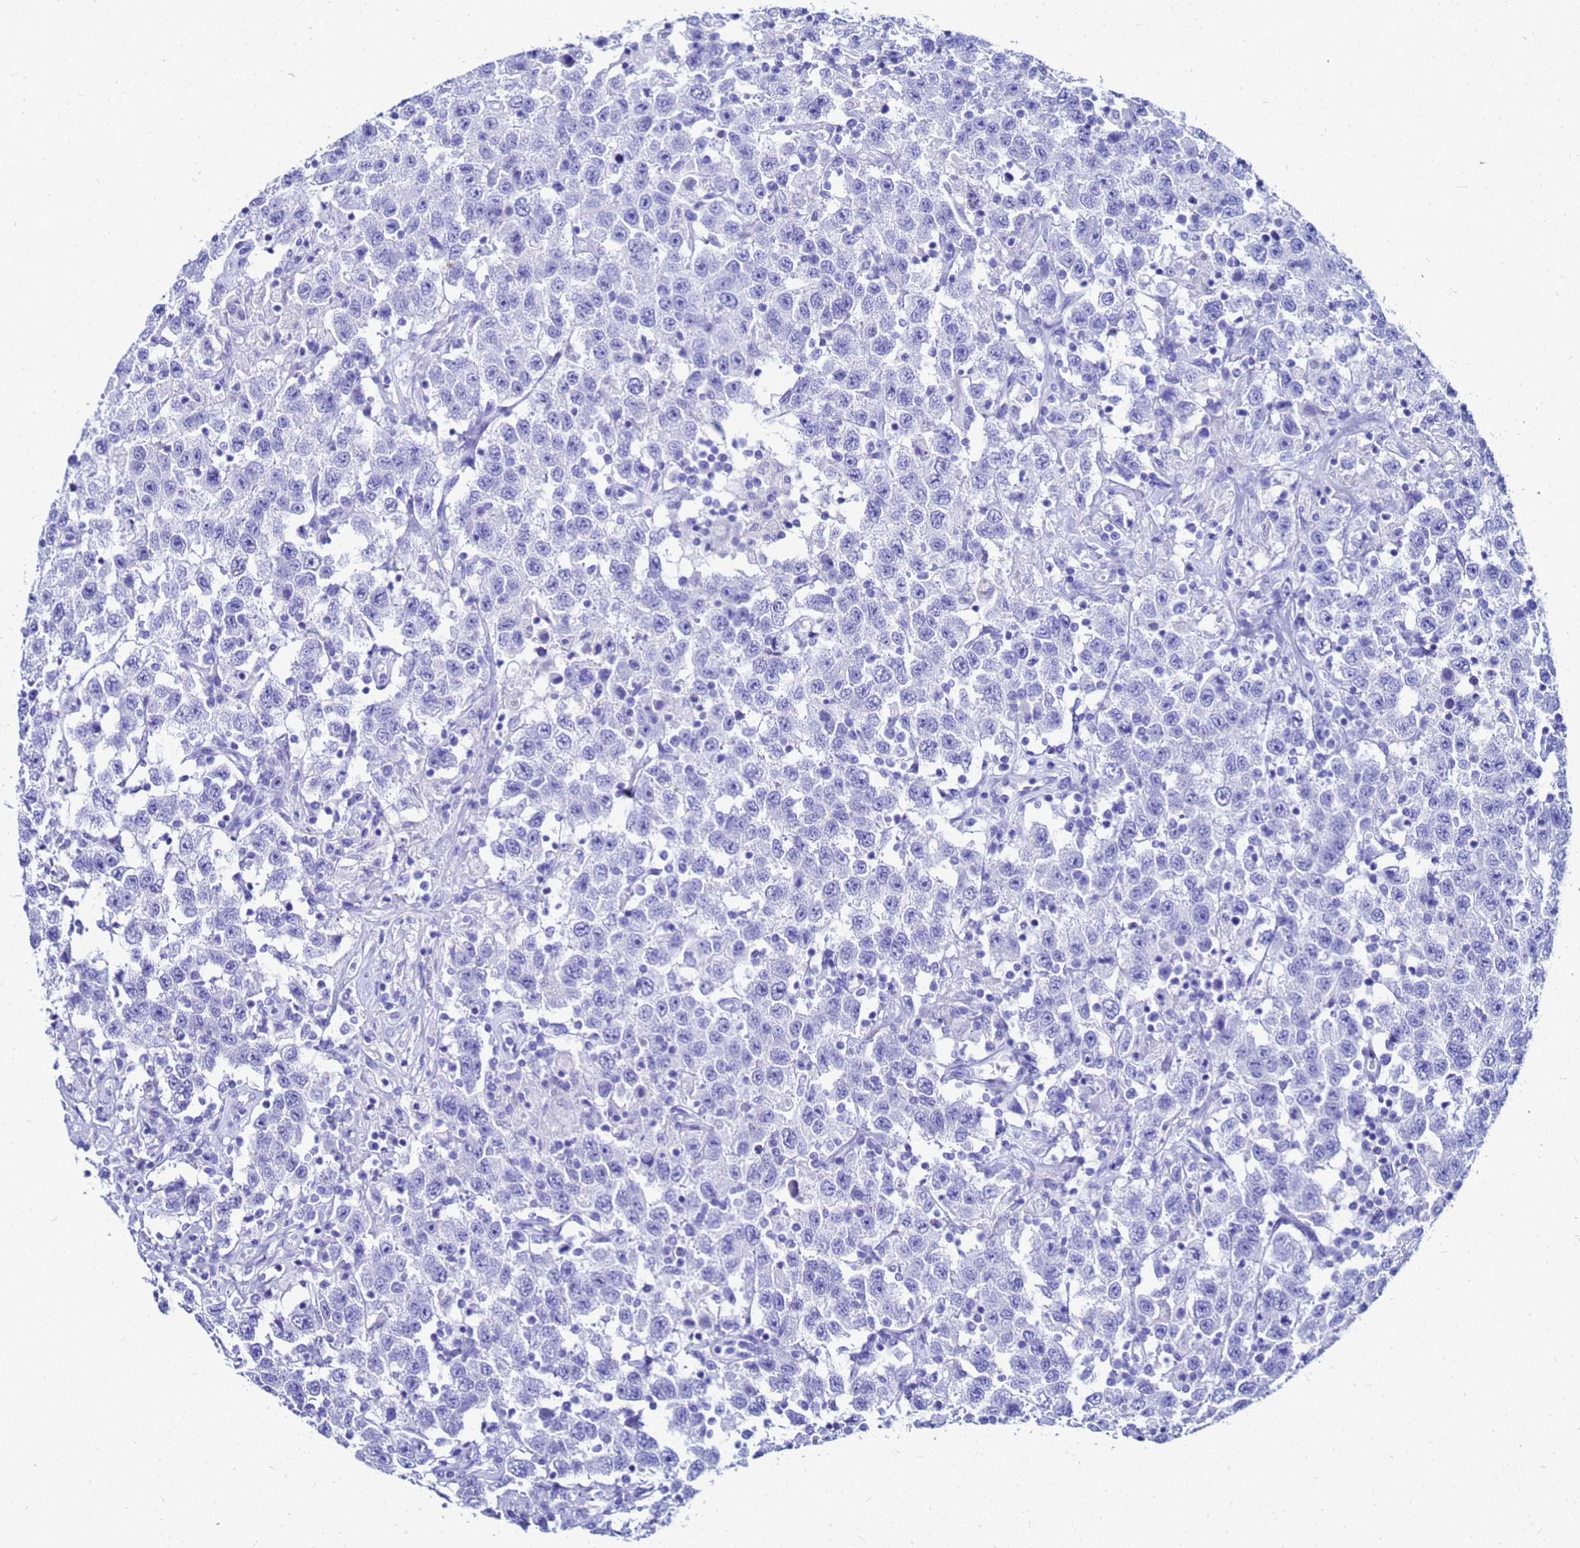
{"staining": {"intensity": "negative", "quantity": "none", "location": "none"}, "tissue": "testis cancer", "cell_type": "Tumor cells", "image_type": "cancer", "snomed": [{"axis": "morphology", "description": "Seminoma, NOS"}, {"axis": "topography", "description": "Testis"}], "caption": "DAB immunohistochemical staining of testis seminoma shows no significant expression in tumor cells.", "gene": "CKB", "patient": {"sex": "male", "age": 41}}